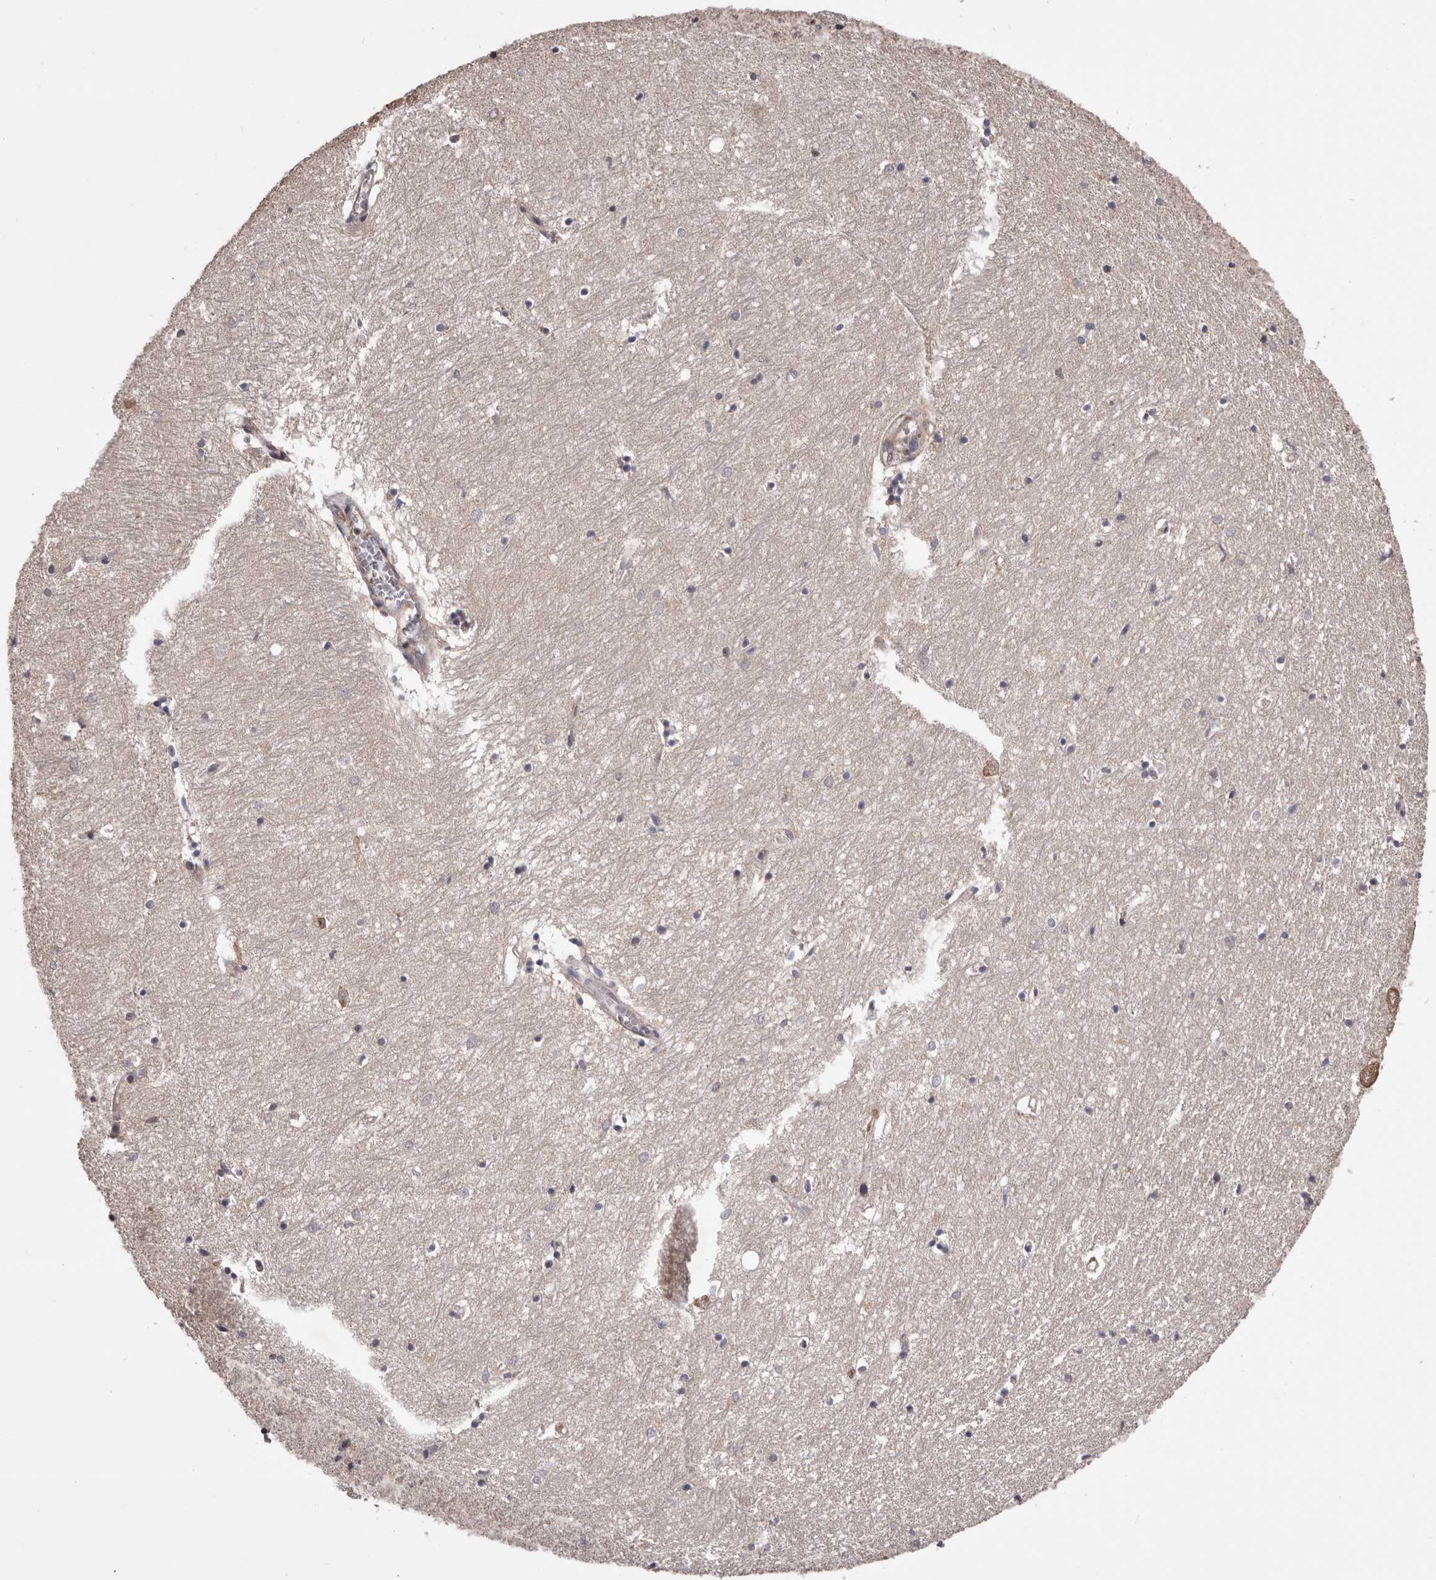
{"staining": {"intensity": "weak", "quantity": "<25%", "location": "cytoplasmic/membranous"}, "tissue": "hippocampus", "cell_type": "Glial cells", "image_type": "normal", "snomed": [{"axis": "morphology", "description": "Normal tissue, NOS"}, {"axis": "topography", "description": "Hippocampus"}], "caption": "Immunohistochemistry image of benign human hippocampus stained for a protein (brown), which shows no expression in glial cells.", "gene": "CELF3", "patient": {"sex": "female", "age": 64}}